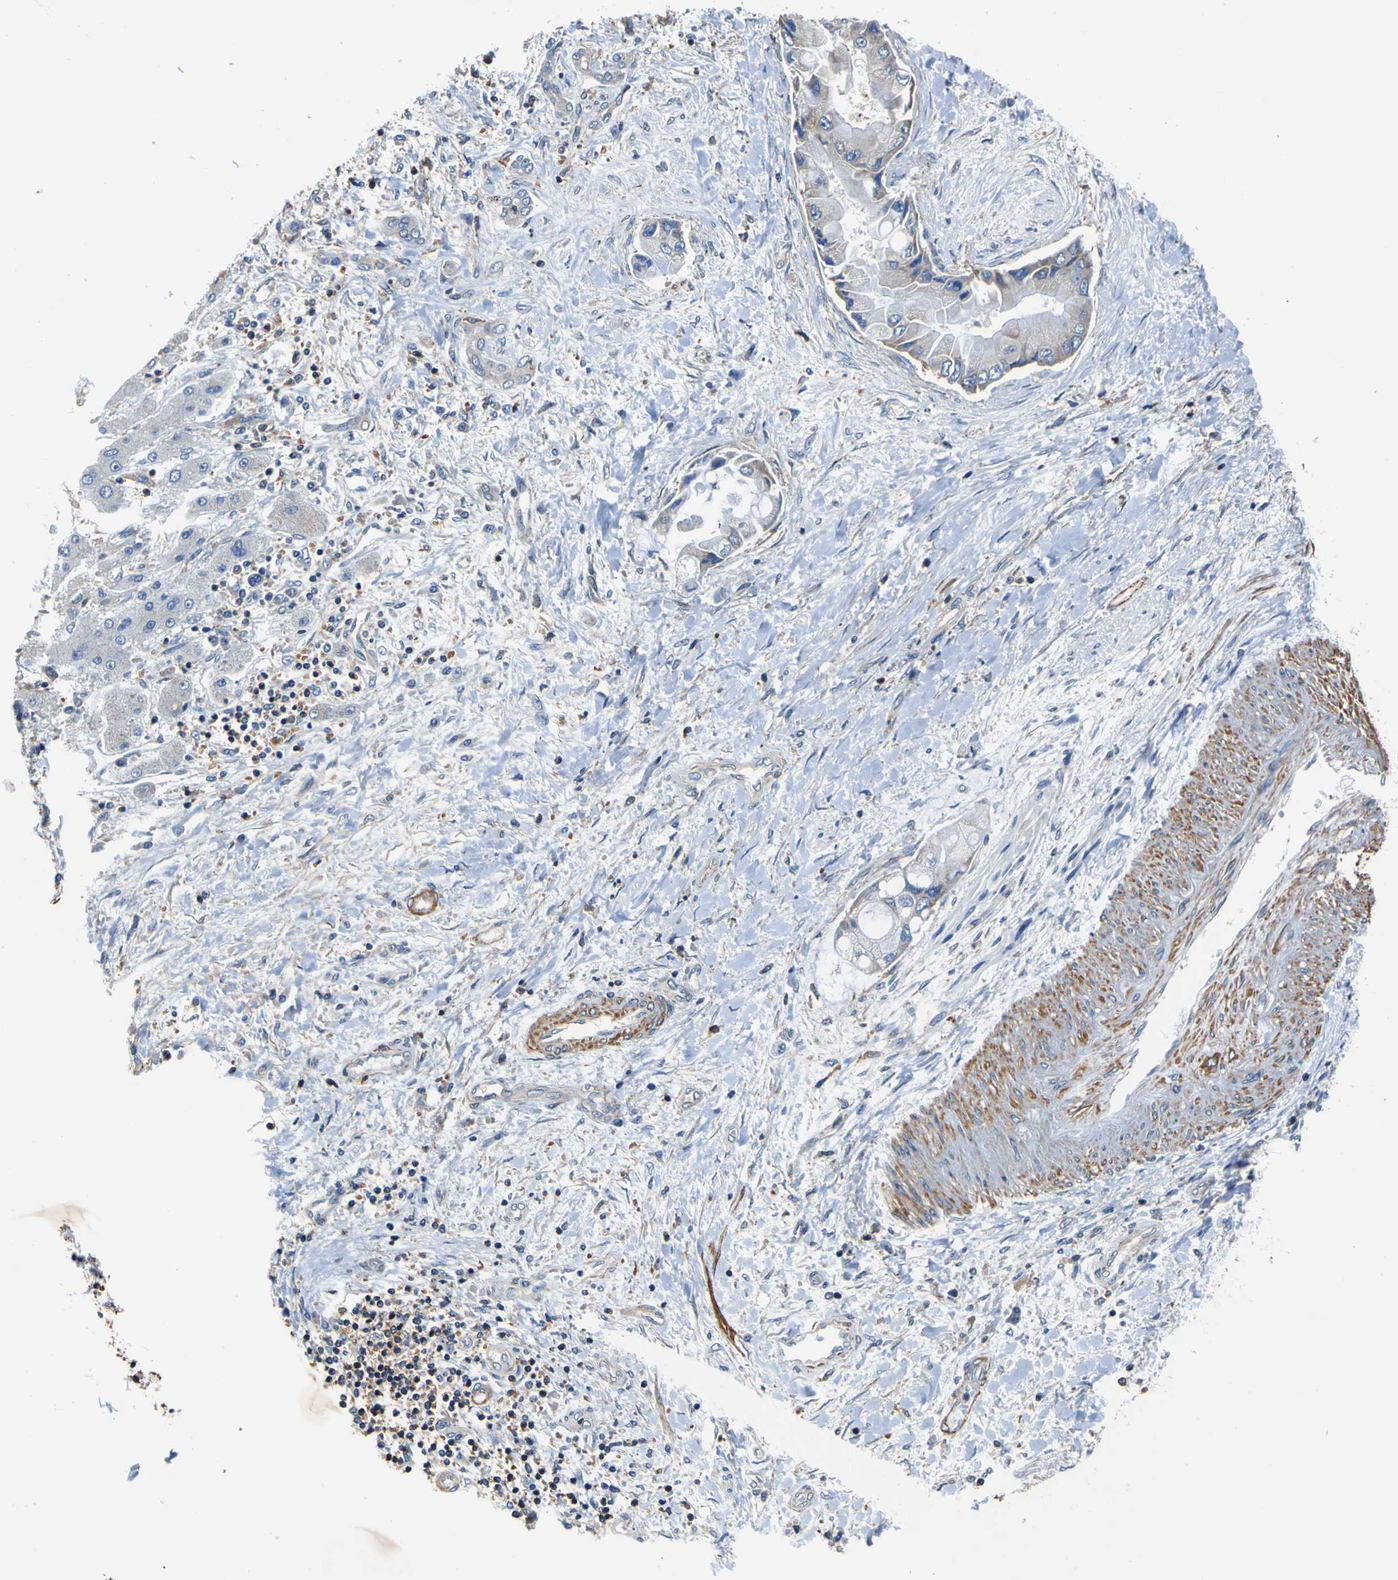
{"staining": {"intensity": "weak", "quantity": "25%-75%", "location": "cytoplasmic/membranous"}, "tissue": "liver cancer", "cell_type": "Tumor cells", "image_type": "cancer", "snomed": [{"axis": "morphology", "description": "Cholangiocarcinoma"}, {"axis": "topography", "description": "Liver"}], "caption": "This is a micrograph of immunohistochemistry (IHC) staining of liver cholangiocarcinoma, which shows weak expression in the cytoplasmic/membranous of tumor cells.", "gene": "CNR2", "patient": {"sex": "male", "age": 50}}